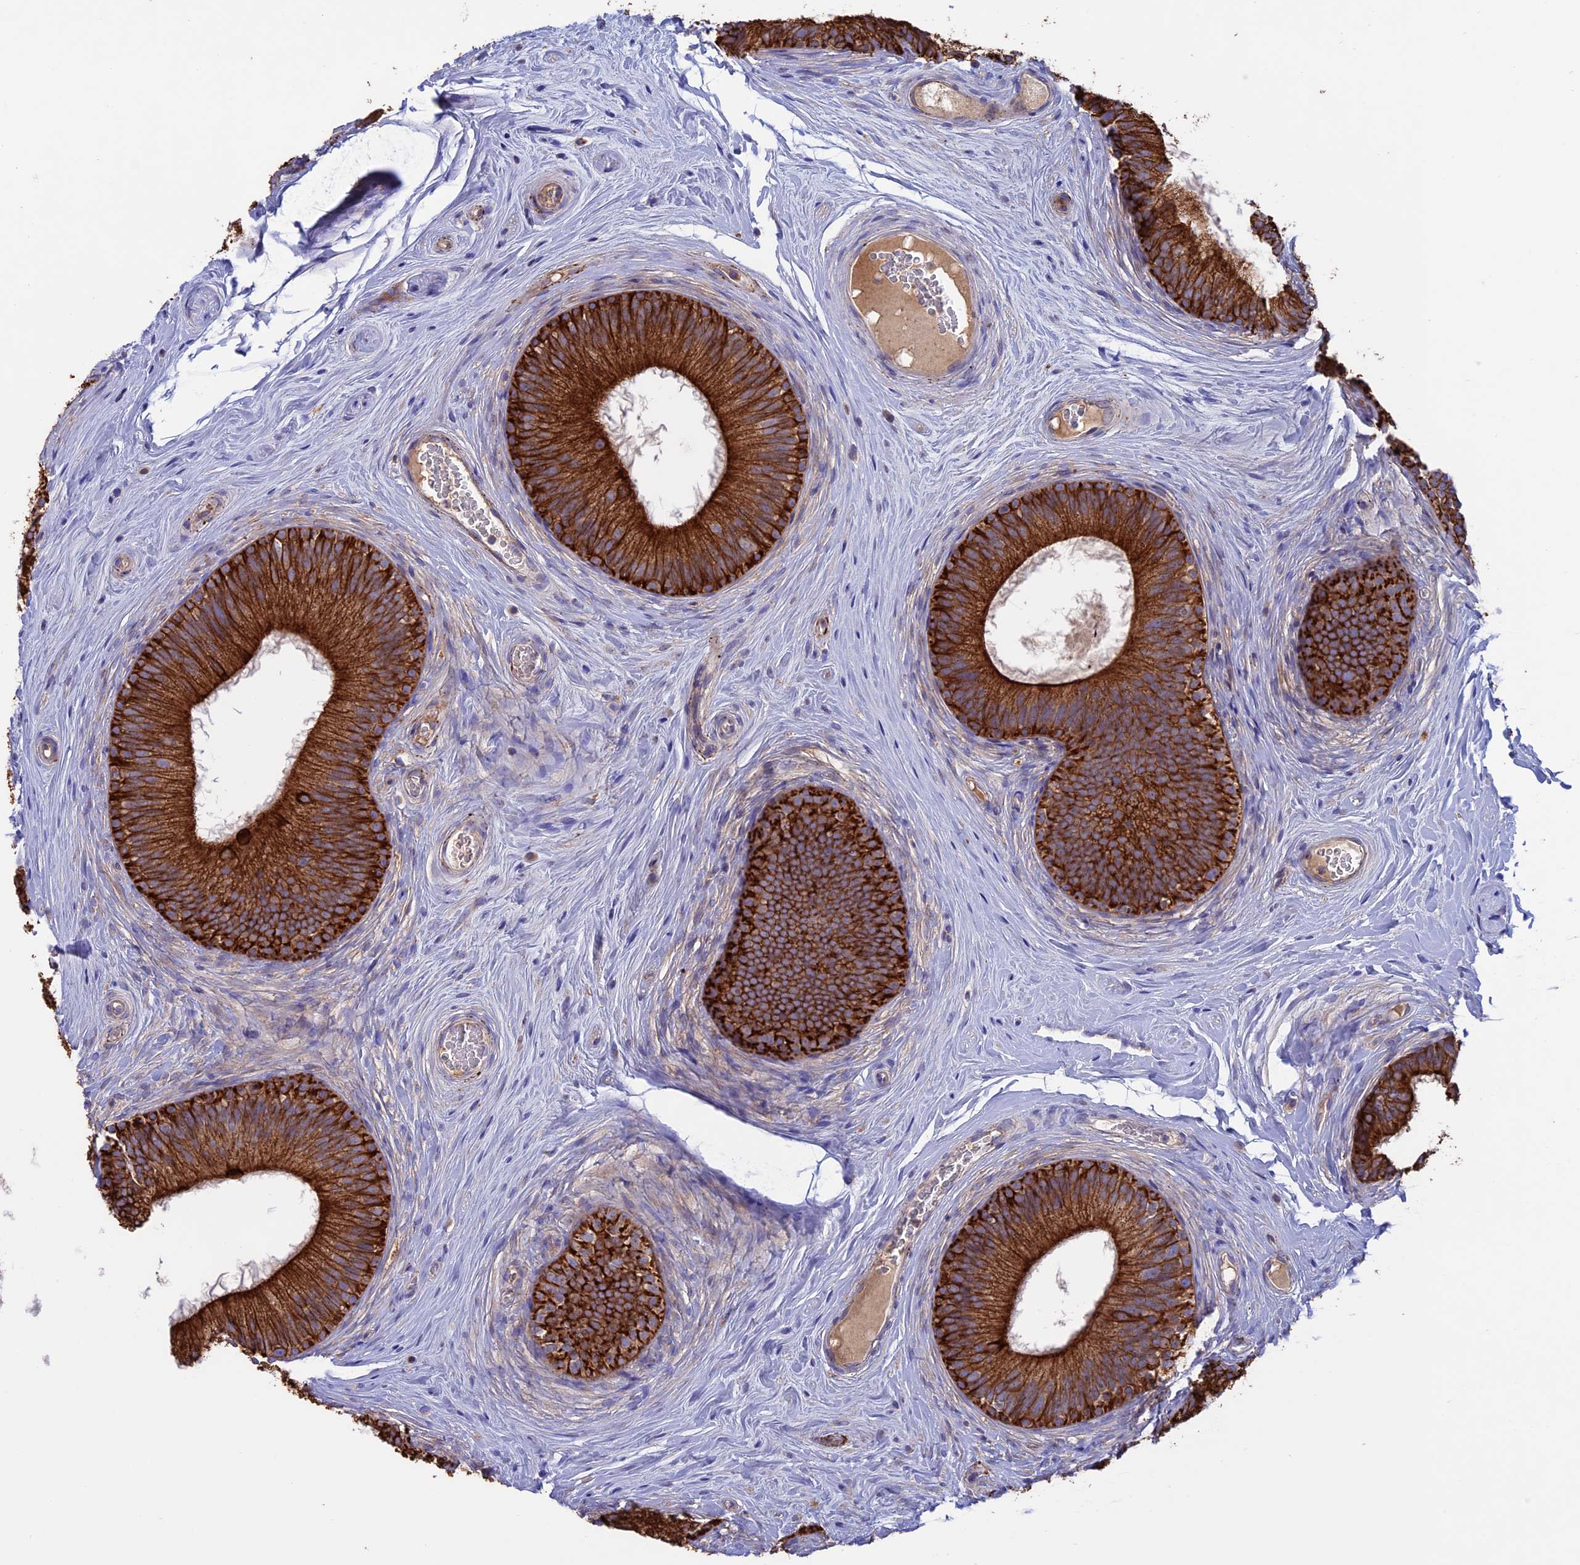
{"staining": {"intensity": "strong", "quantity": ">75%", "location": "cytoplasmic/membranous"}, "tissue": "epididymis", "cell_type": "Glandular cells", "image_type": "normal", "snomed": [{"axis": "morphology", "description": "Normal tissue, NOS"}, {"axis": "topography", "description": "Epididymis"}], "caption": "High-magnification brightfield microscopy of unremarkable epididymis stained with DAB (brown) and counterstained with hematoxylin (blue). glandular cells exhibit strong cytoplasmic/membranous expression is seen in approximately>75% of cells.", "gene": "PTPN9", "patient": {"sex": "male", "age": 33}}